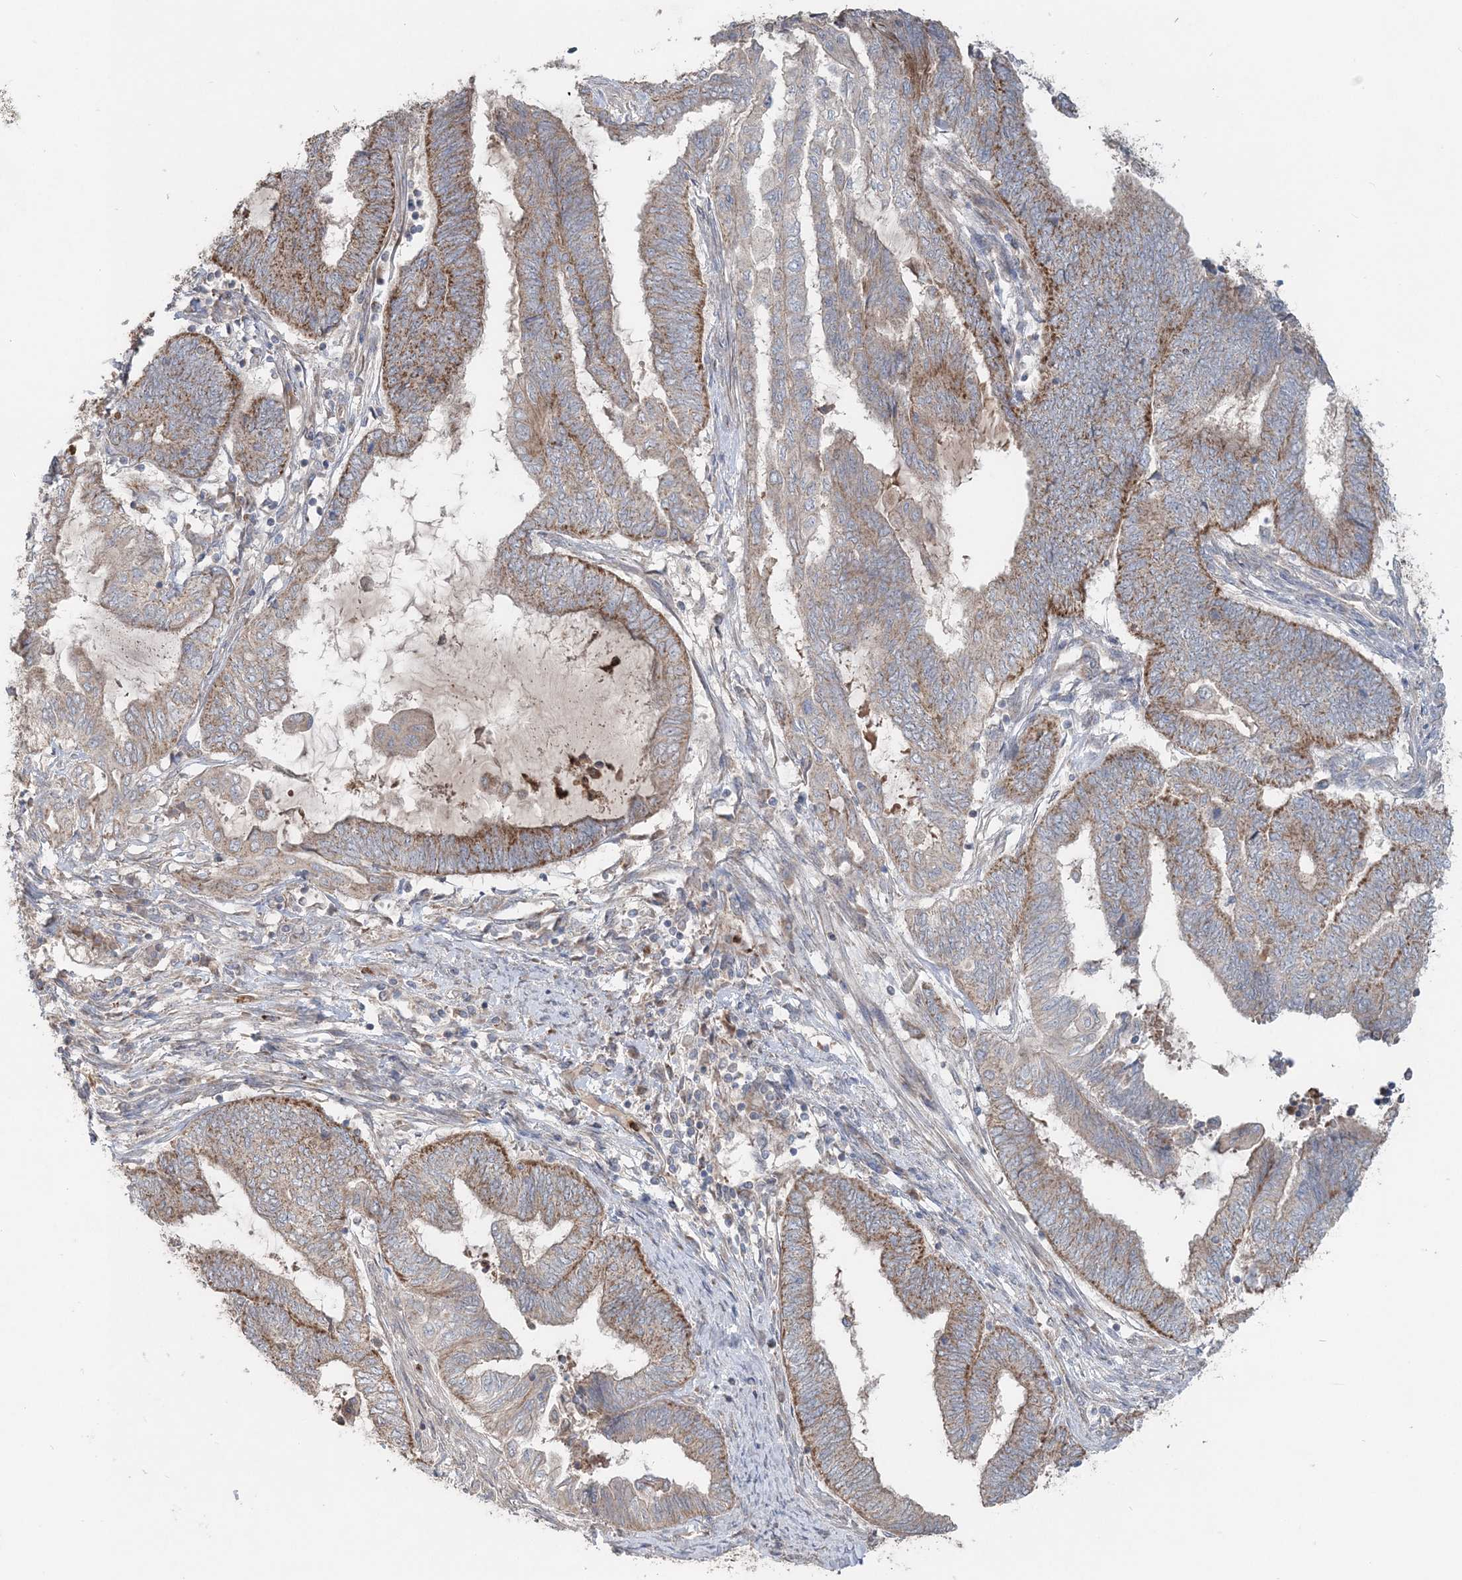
{"staining": {"intensity": "moderate", "quantity": ">75%", "location": "cytoplasmic/membranous"}, "tissue": "endometrial cancer", "cell_type": "Tumor cells", "image_type": "cancer", "snomed": [{"axis": "morphology", "description": "Adenocarcinoma, NOS"}, {"axis": "topography", "description": "Uterus"}, {"axis": "topography", "description": "Endometrium"}], "caption": "Human endometrial adenocarcinoma stained for a protein (brown) reveals moderate cytoplasmic/membranous positive staining in approximately >75% of tumor cells.", "gene": "LRPPRC", "patient": {"sex": "female", "age": 70}}